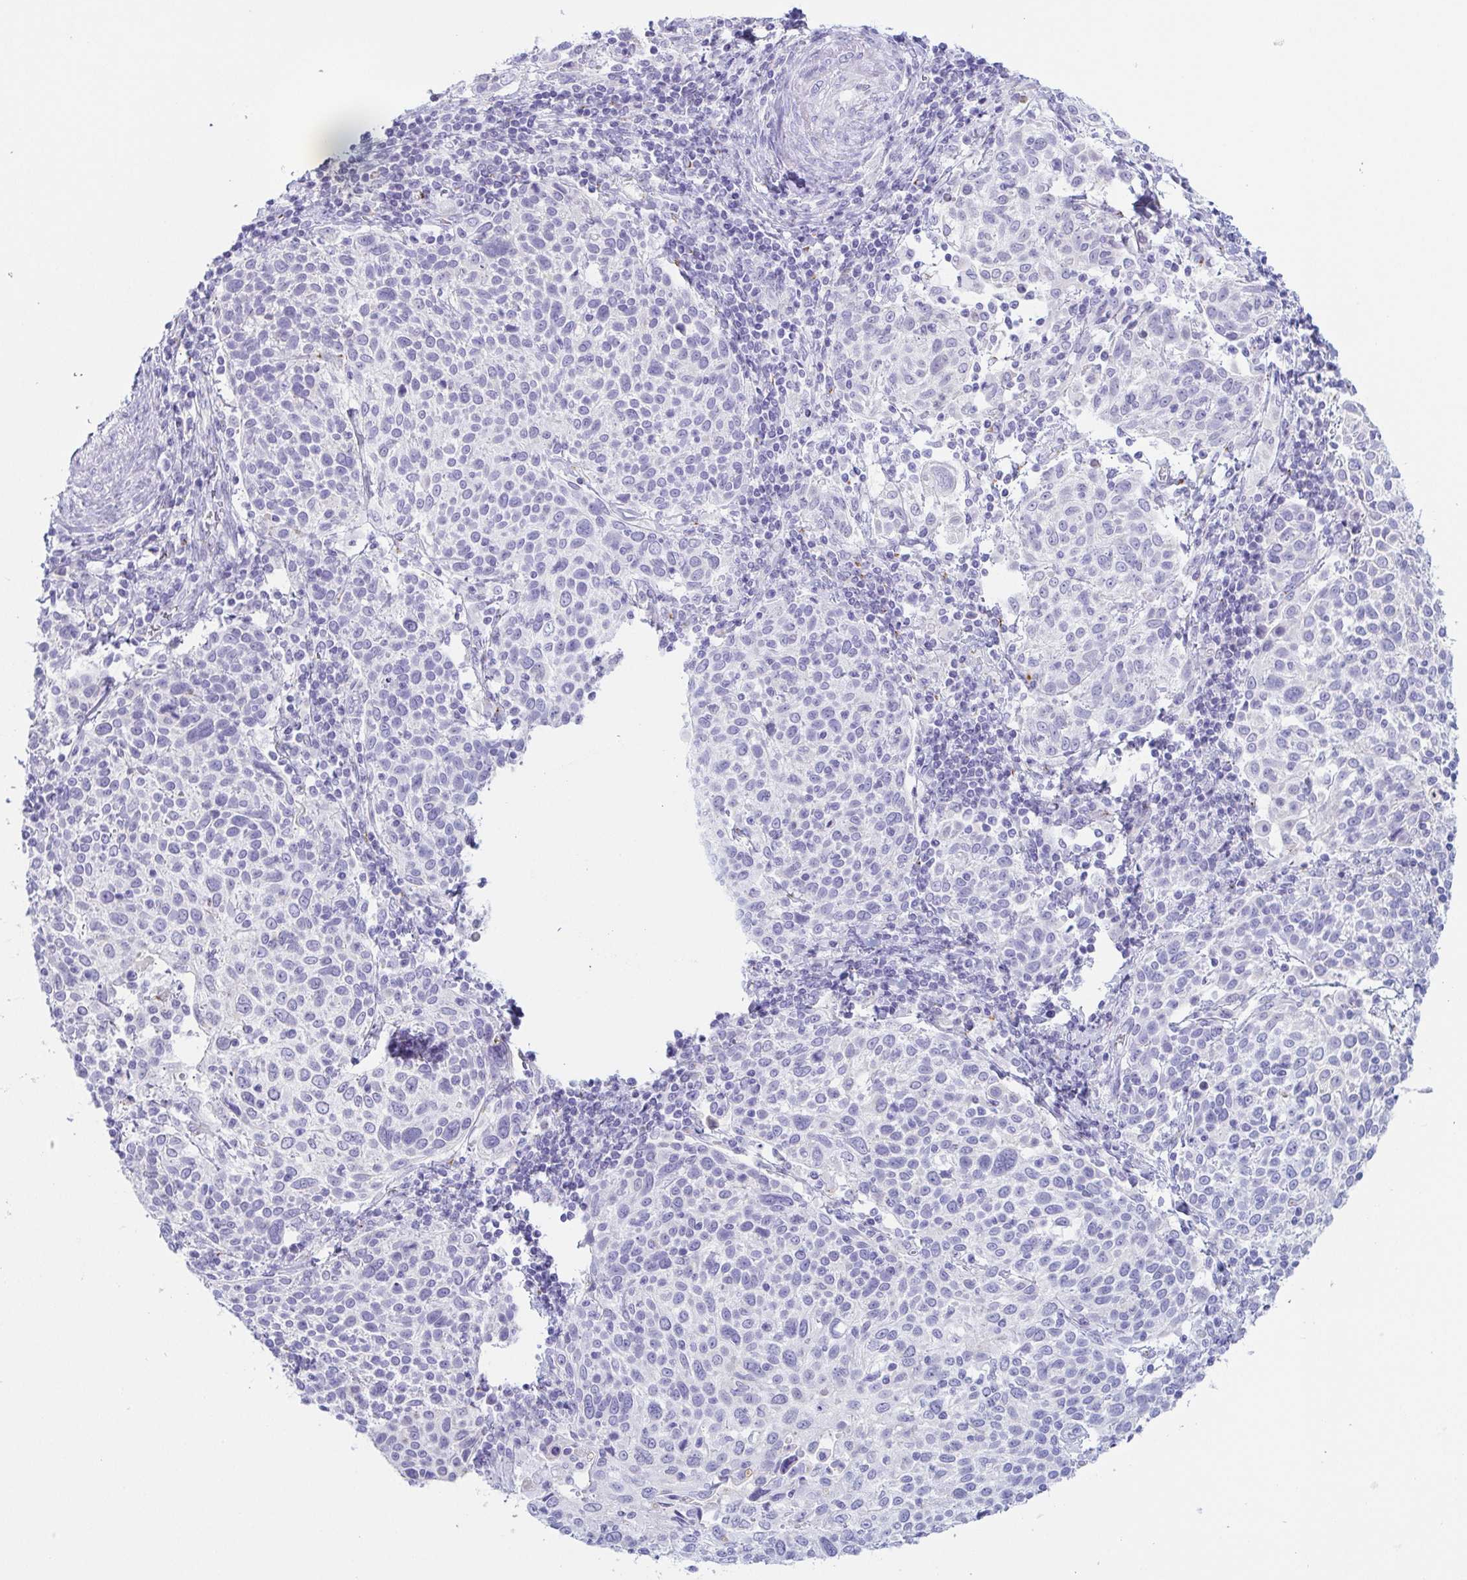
{"staining": {"intensity": "negative", "quantity": "none", "location": "none"}, "tissue": "cervical cancer", "cell_type": "Tumor cells", "image_type": "cancer", "snomed": [{"axis": "morphology", "description": "Squamous cell carcinoma, NOS"}, {"axis": "topography", "description": "Cervix"}], "caption": "The photomicrograph demonstrates no significant staining in tumor cells of cervical squamous cell carcinoma.", "gene": "LDLRAD1", "patient": {"sex": "female", "age": 61}}